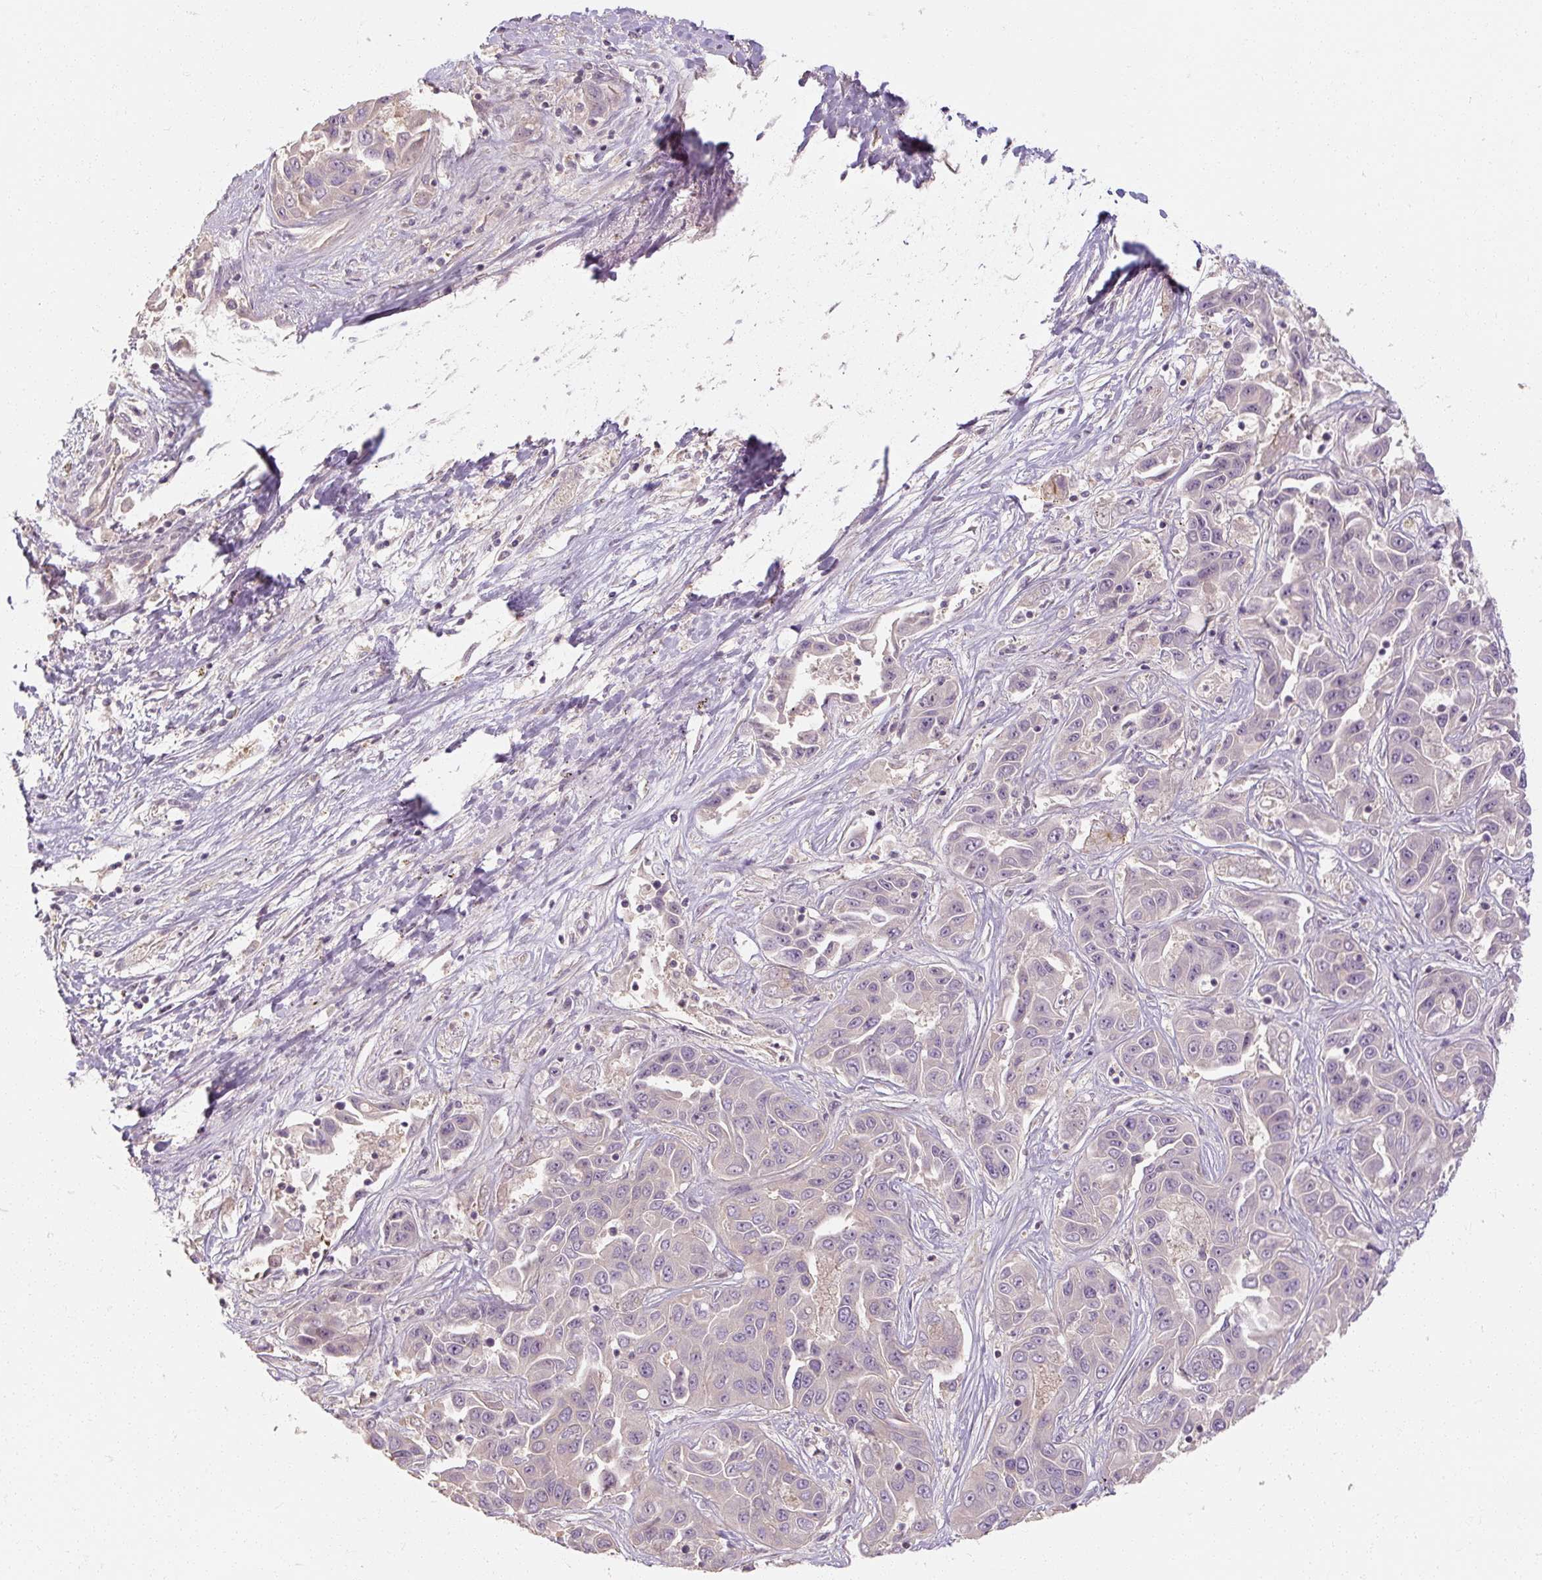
{"staining": {"intensity": "negative", "quantity": "none", "location": "none"}, "tissue": "liver cancer", "cell_type": "Tumor cells", "image_type": "cancer", "snomed": [{"axis": "morphology", "description": "Cholangiocarcinoma"}, {"axis": "topography", "description": "Liver"}], "caption": "DAB immunohistochemical staining of human liver cancer (cholangiocarcinoma) exhibits no significant positivity in tumor cells. Nuclei are stained in blue.", "gene": "RB1CC1", "patient": {"sex": "female", "age": 52}}